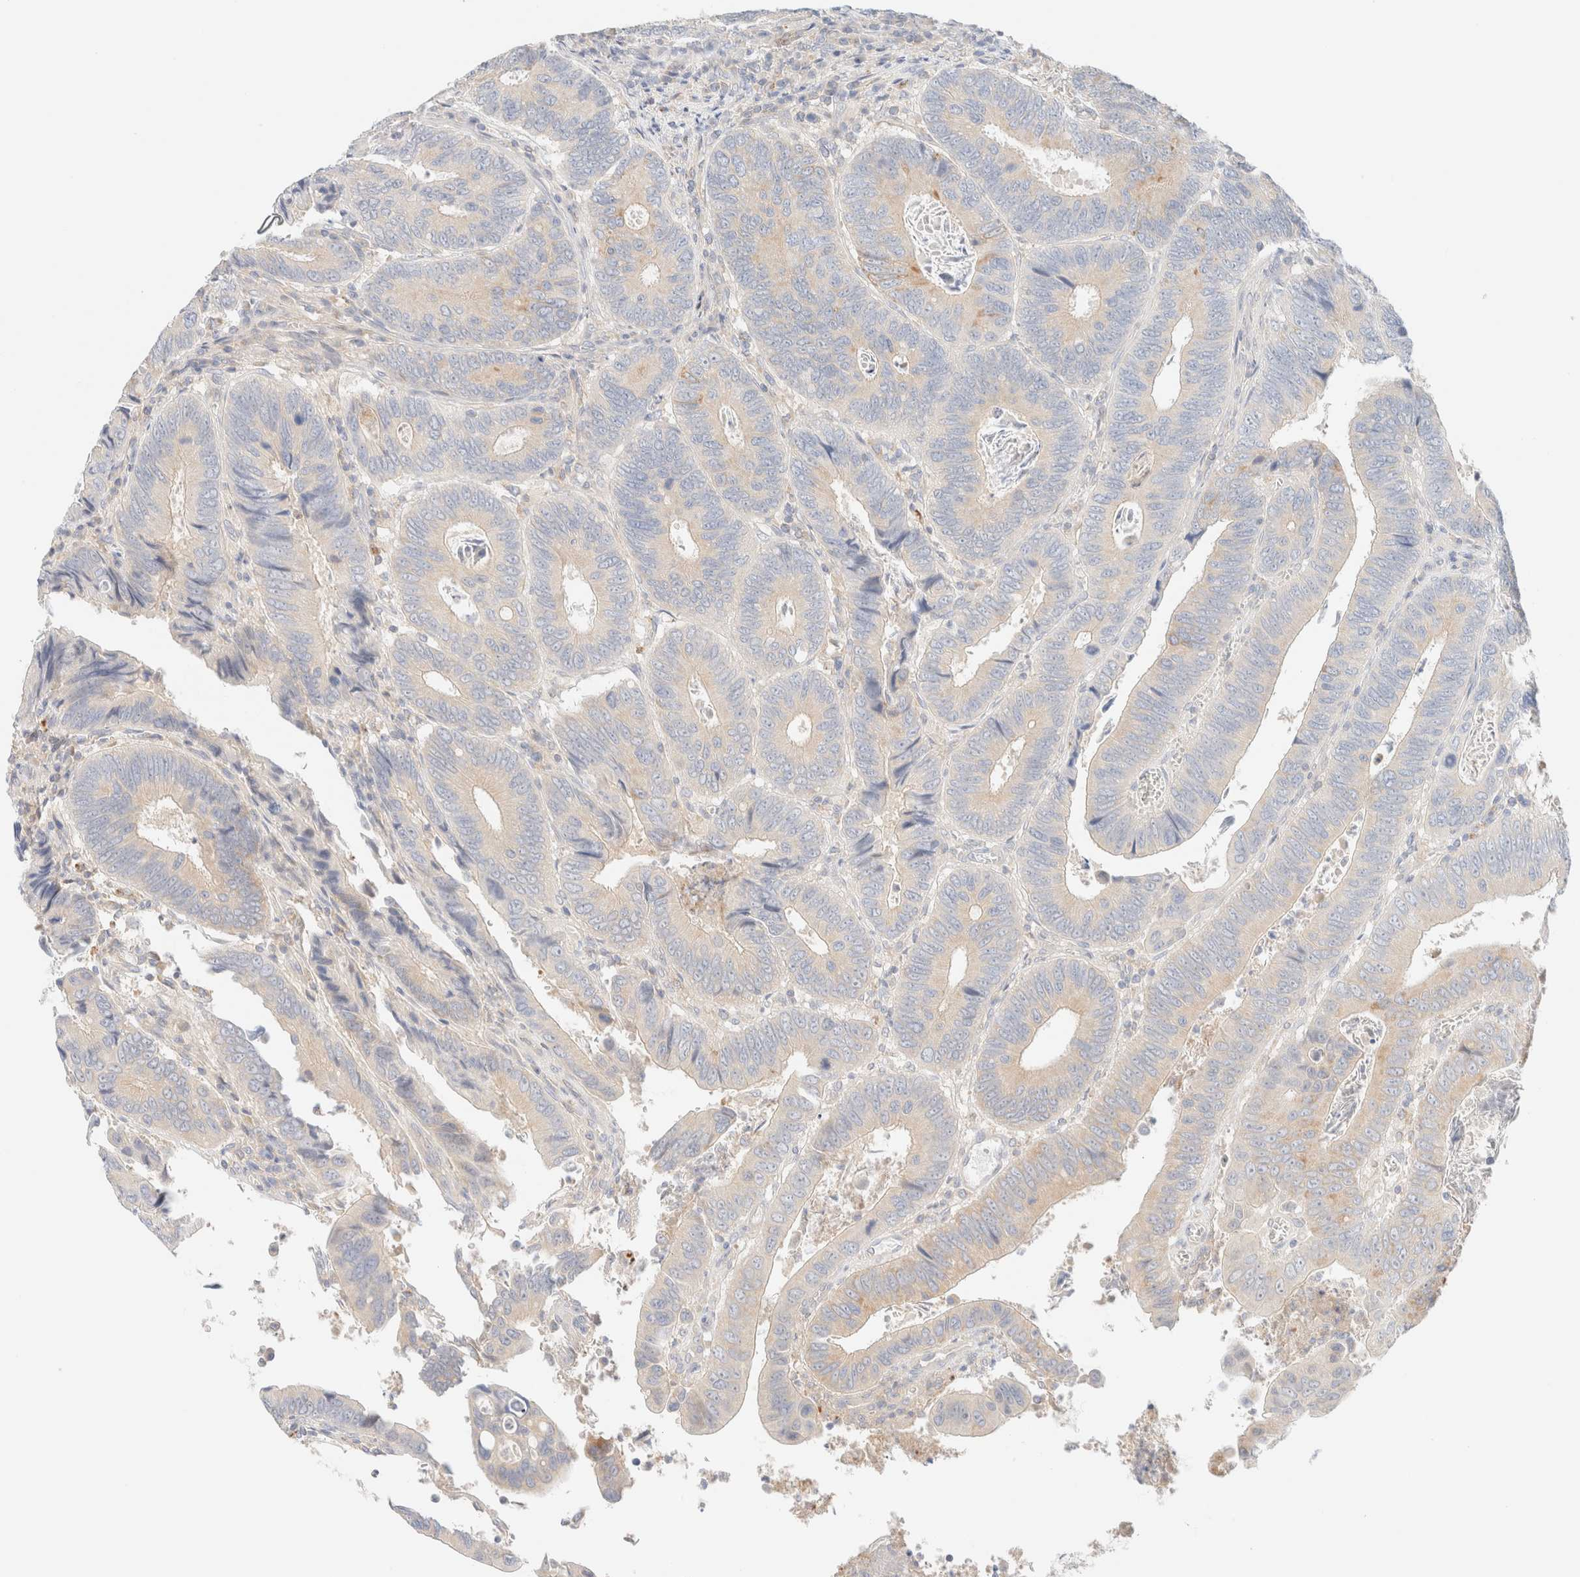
{"staining": {"intensity": "moderate", "quantity": "<25%", "location": "cytoplasmic/membranous"}, "tissue": "colorectal cancer", "cell_type": "Tumor cells", "image_type": "cancer", "snomed": [{"axis": "morphology", "description": "Adenocarcinoma, NOS"}, {"axis": "topography", "description": "Colon"}], "caption": "Colorectal adenocarcinoma stained with a protein marker reveals moderate staining in tumor cells.", "gene": "SARM1", "patient": {"sex": "male", "age": 72}}